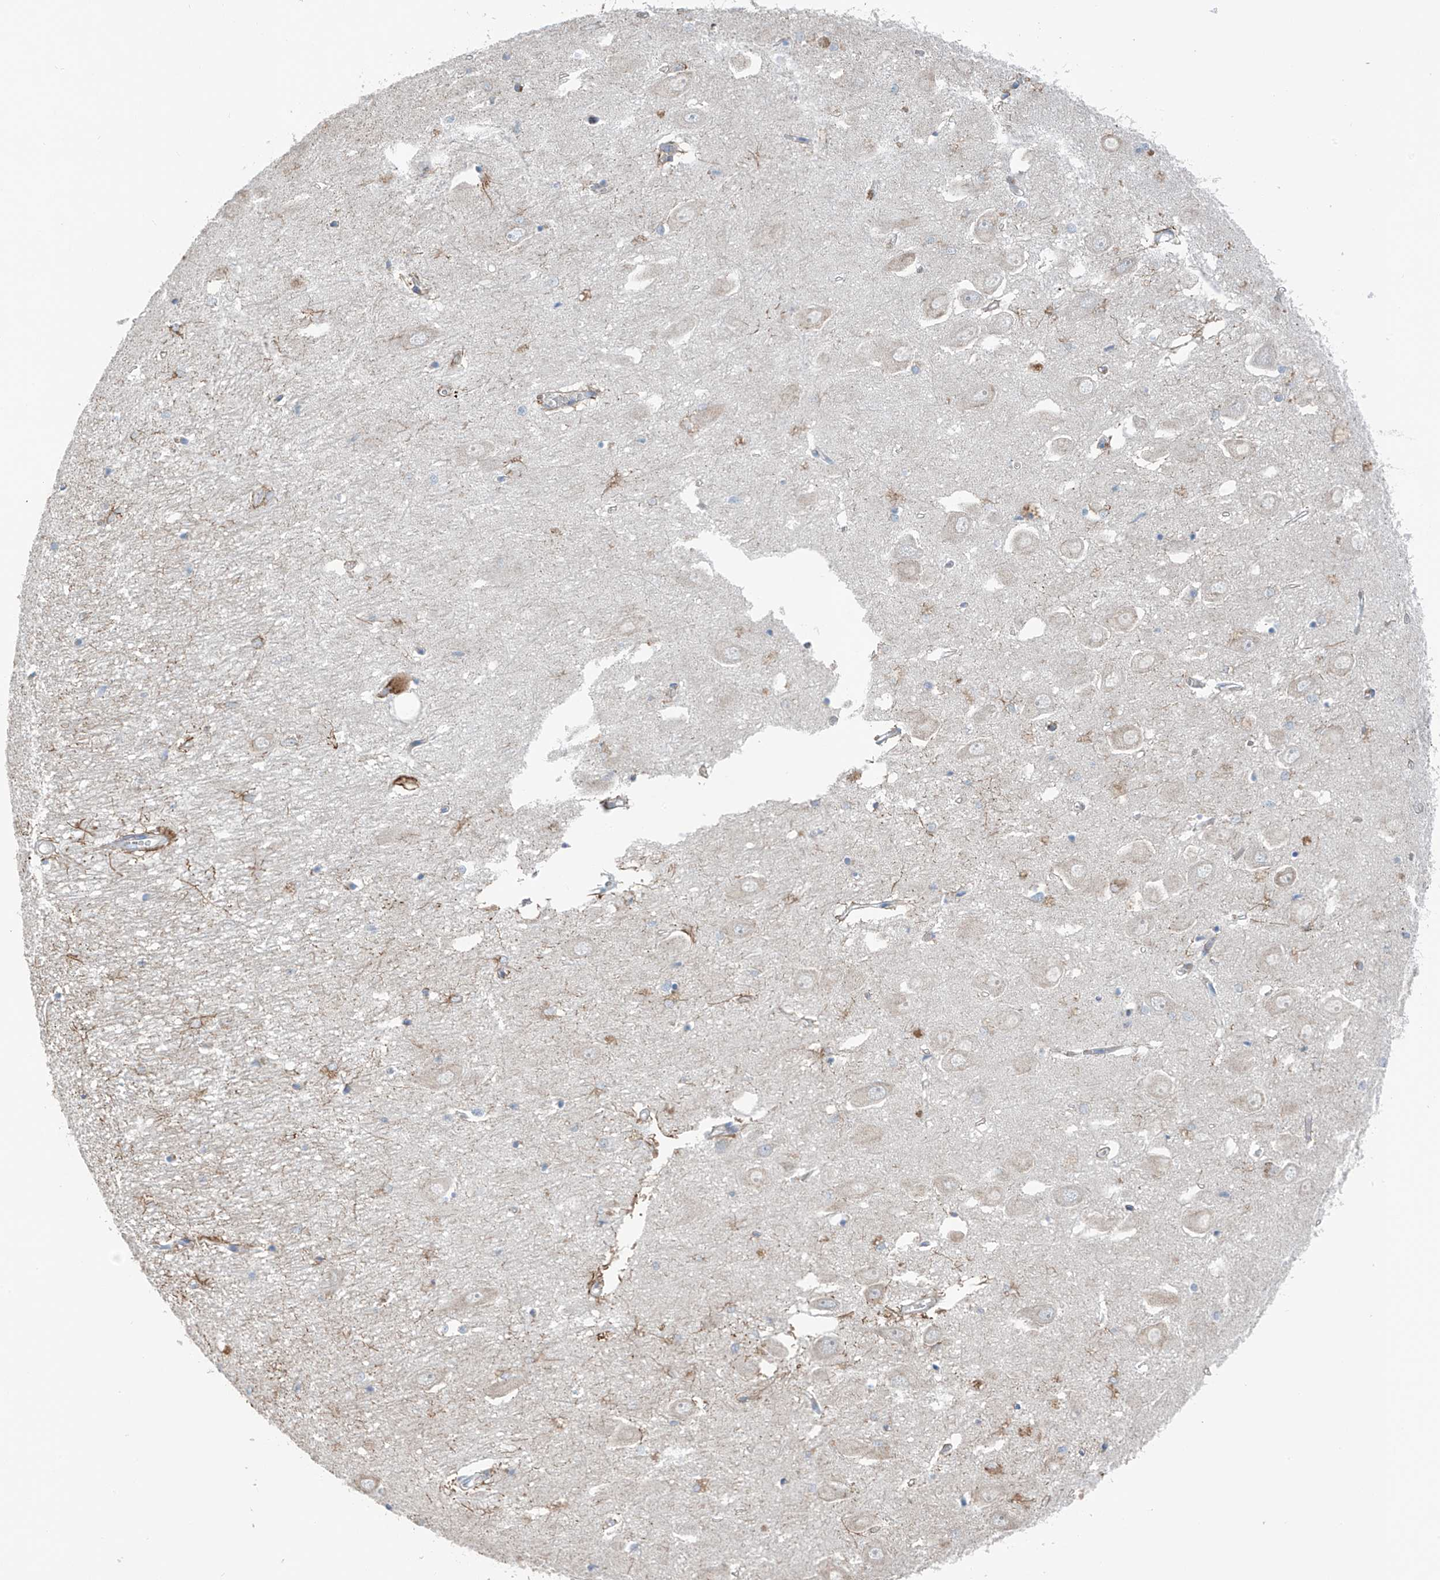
{"staining": {"intensity": "negative", "quantity": "none", "location": "none"}, "tissue": "hippocampus", "cell_type": "Glial cells", "image_type": "normal", "snomed": [{"axis": "morphology", "description": "Normal tissue, NOS"}, {"axis": "topography", "description": "Hippocampus"}], "caption": "This is an IHC photomicrograph of normal human hippocampus. There is no staining in glial cells.", "gene": "GALNTL6", "patient": {"sex": "female", "age": 64}}